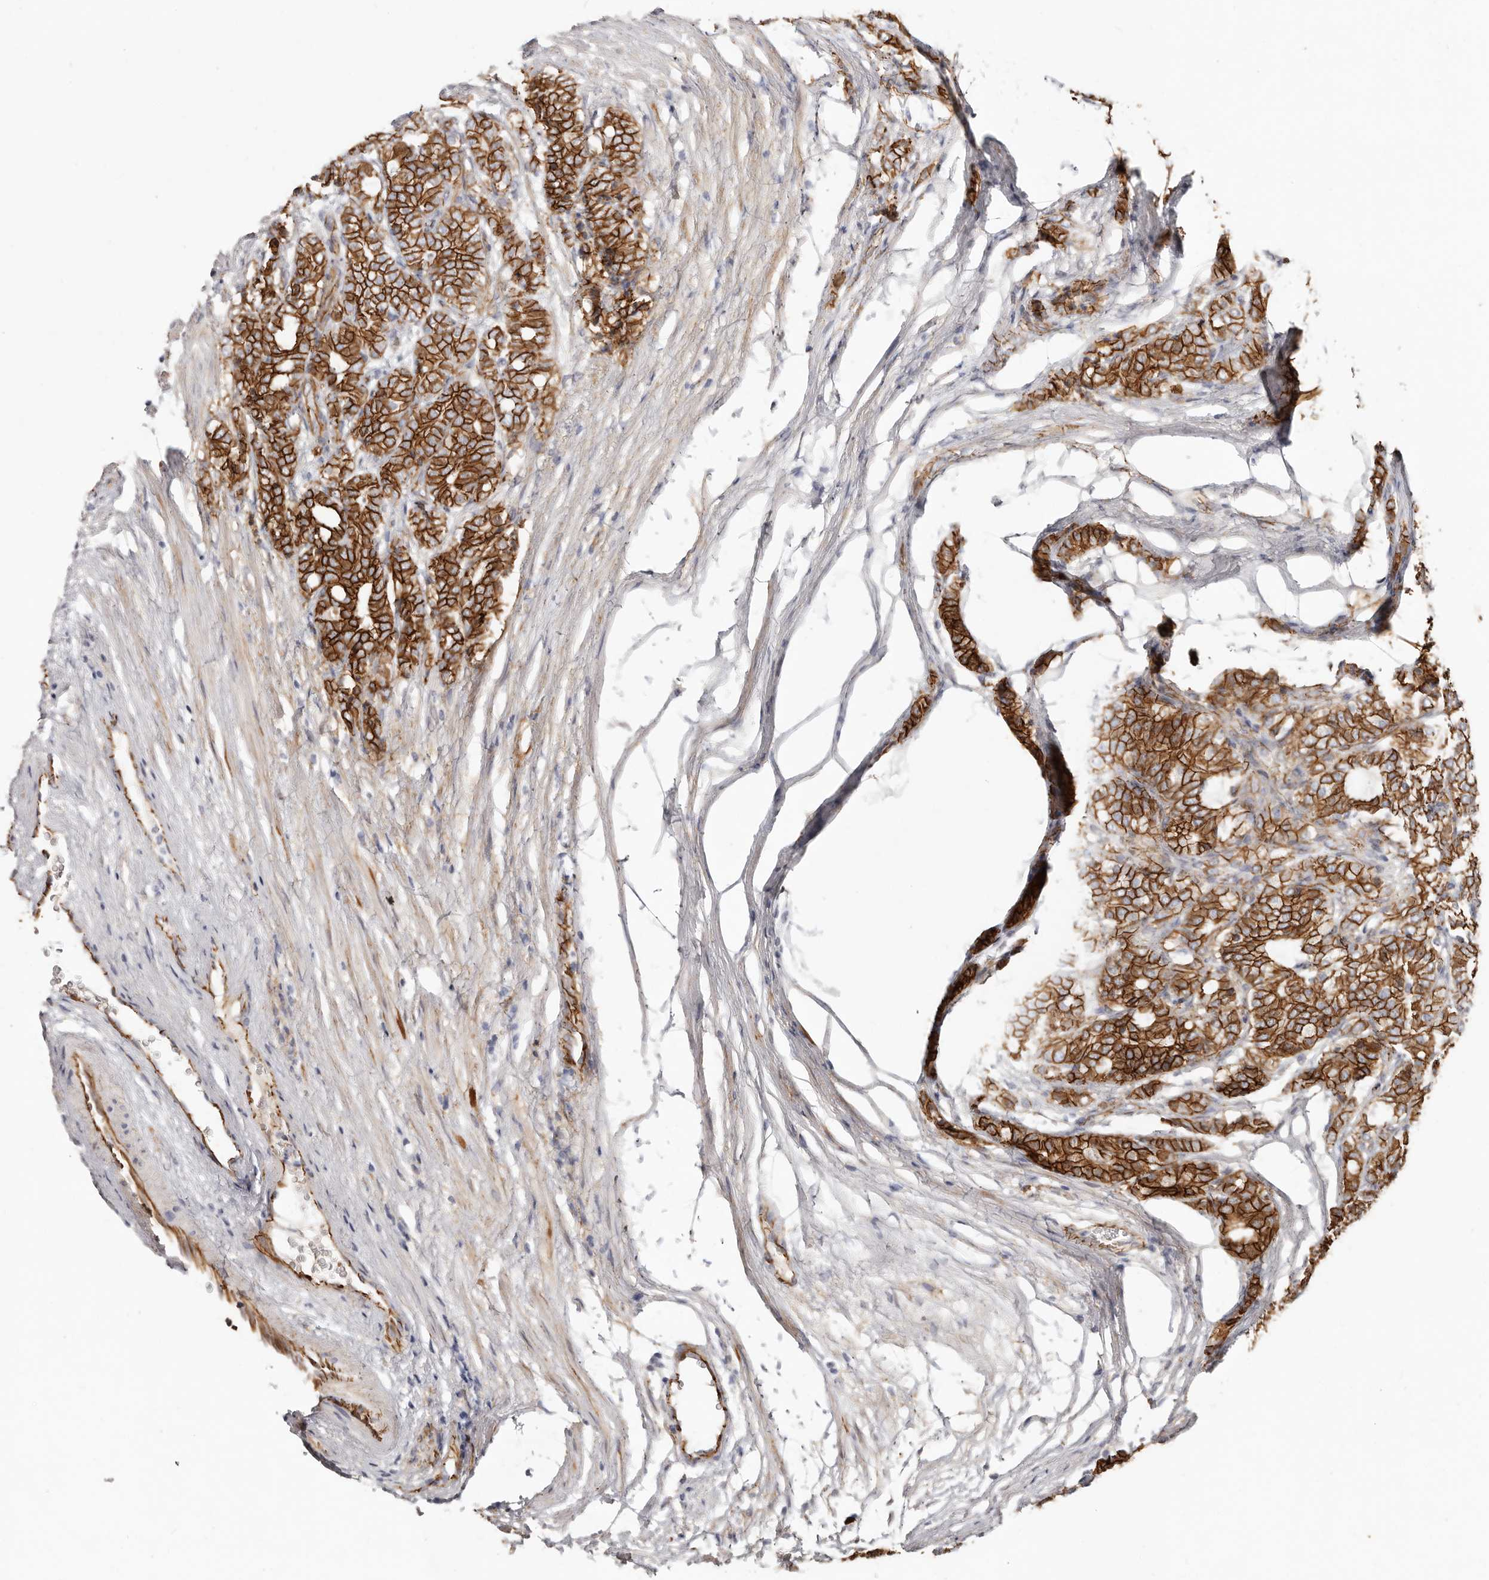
{"staining": {"intensity": "strong", "quantity": ">75%", "location": "cytoplasmic/membranous"}, "tissue": "prostate cancer", "cell_type": "Tumor cells", "image_type": "cancer", "snomed": [{"axis": "morphology", "description": "Adenocarcinoma, High grade"}, {"axis": "topography", "description": "Prostate"}], "caption": "Prostate cancer was stained to show a protein in brown. There is high levels of strong cytoplasmic/membranous expression in about >75% of tumor cells.", "gene": "CTNNB1", "patient": {"sex": "male", "age": 57}}